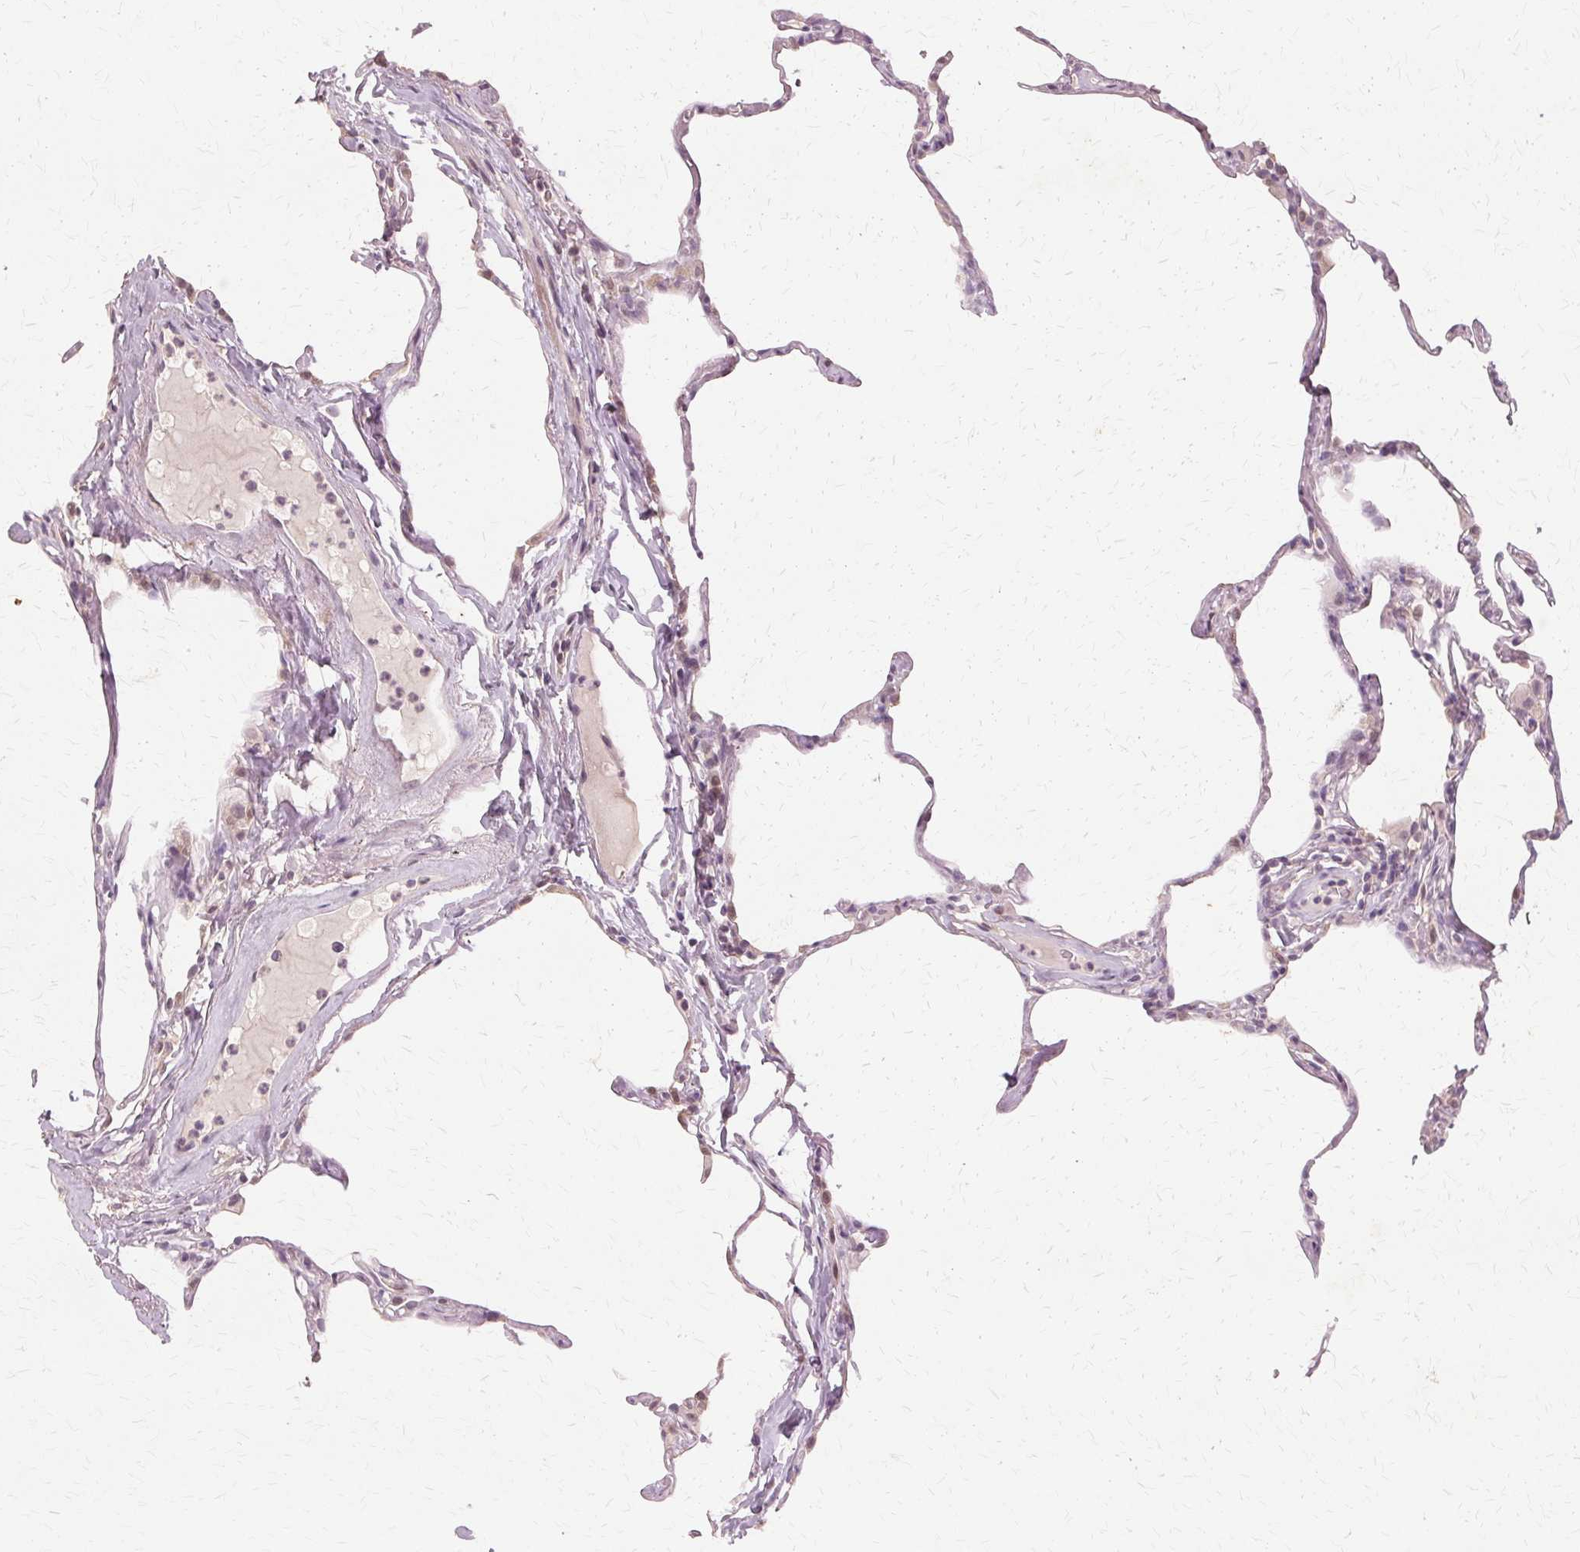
{"staining": {"intensity": "negative", "quantity": "none", "location": "none"}, "tissue": "lung", "cell_type": "Alveolar cells", "image_type": "normal", "snomed": [{"axis": "morphology", "description": "Normal tissue, NOS"}, {"axis": "topography", "description": "Lung"}], "caption": "DAB (3,3'-diaminobenzidine) immunohistochemical staining of benign lung demonstrates no significant positivity in alveolar cells.", "gene": "PRMT5", "patient": {"sex": "male", "age": 65}}